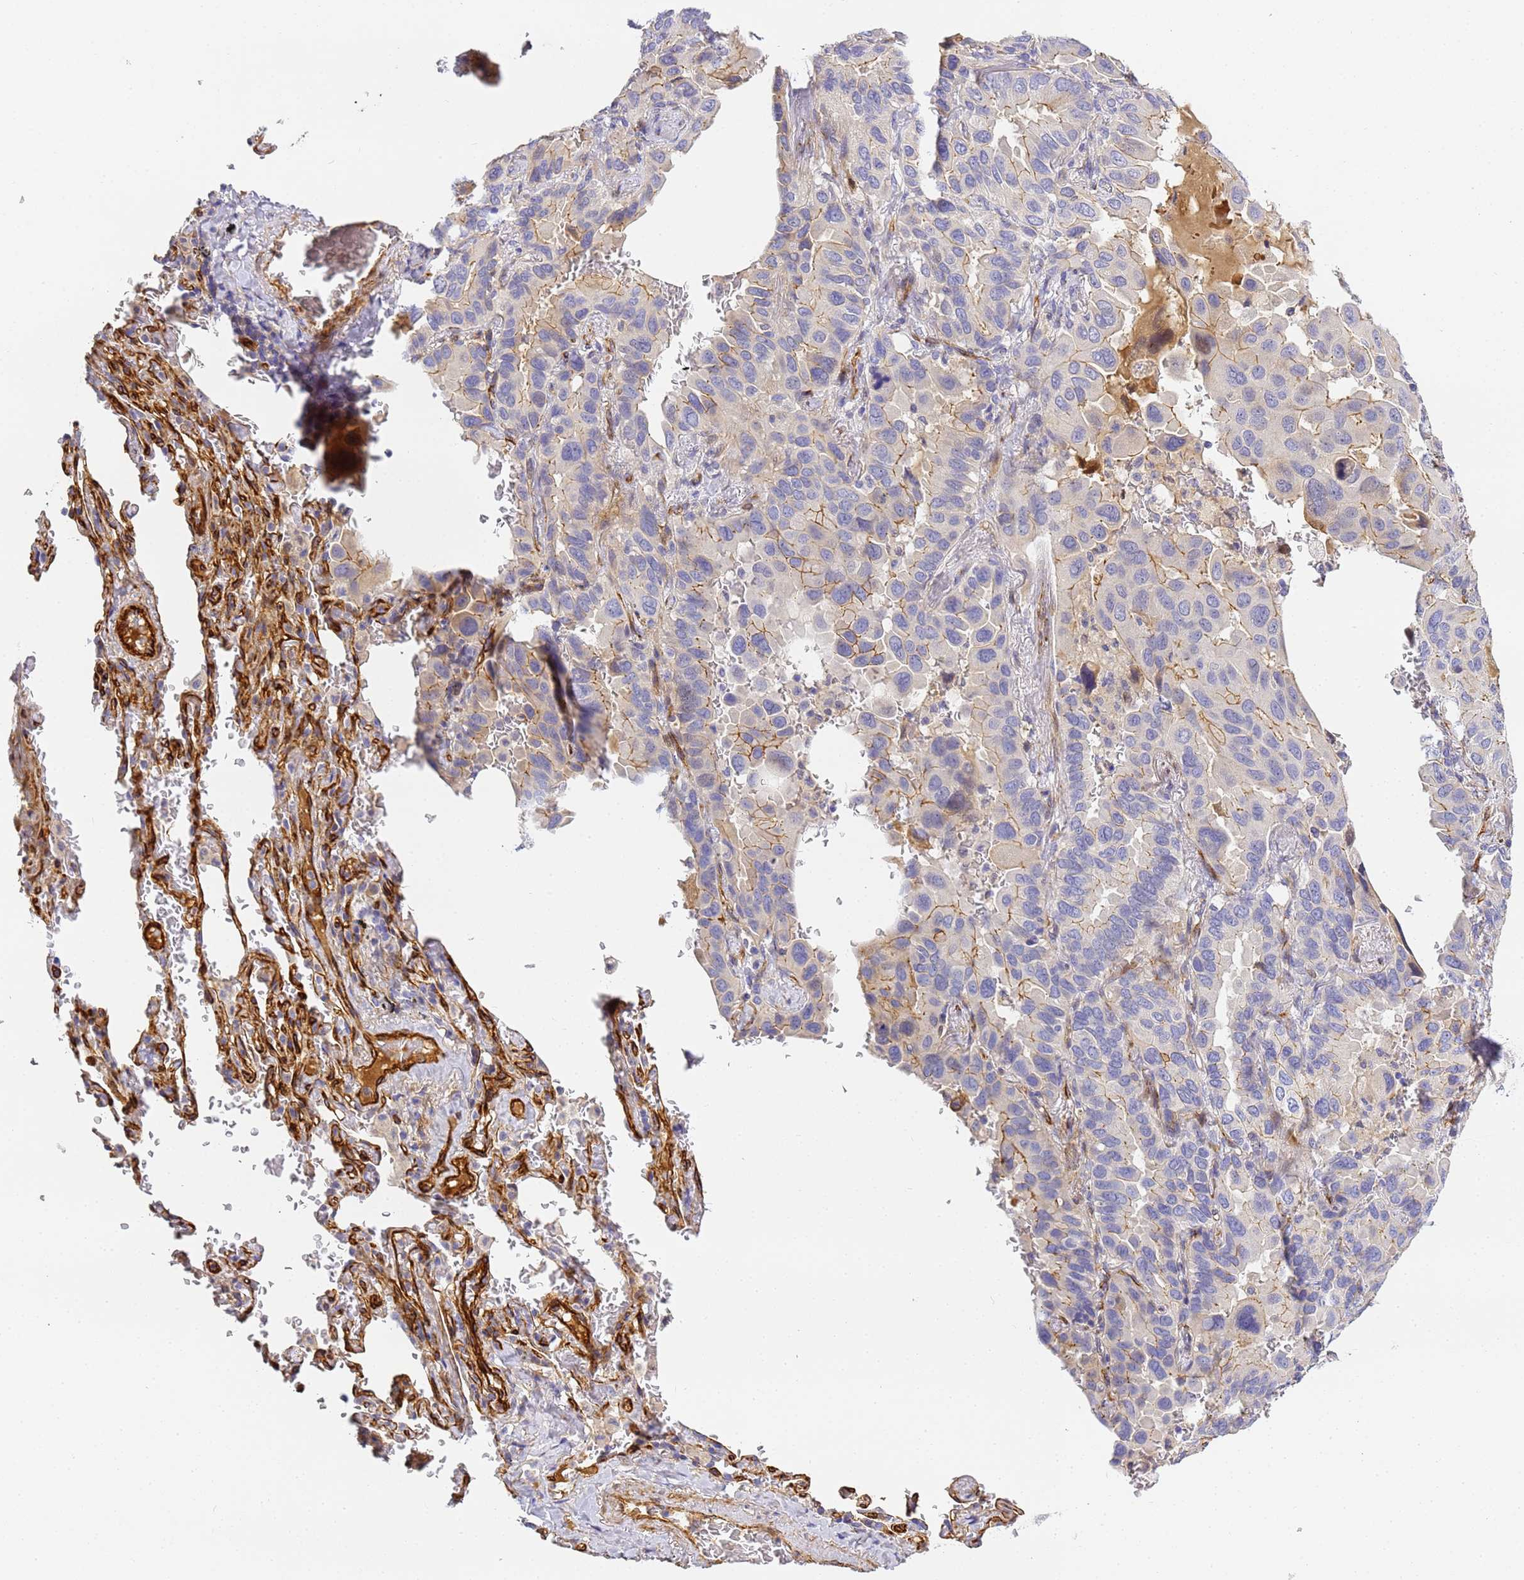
{"staining": {"intensity": "moderate", "quantity": "<25%", "location": "cytoplasmic/membranous"}, "tissue": "lung cancer", "cell_type": "Tumor cells", "image_type": "cancer", "snomed": [{"axis": "morphology", "description": "Adenocarcinoma, NOS"}, {"axis": "topography", "description": "Lung"}], "caption": "Adenocarcinoma (lung) was stained to show a protein in brown. There is low levels of moderate cytoplasmic/membranous staining in approximately <25% of tumor cells.", "gene": "CFH", "patient": {"sex": "male", "age": 64}}